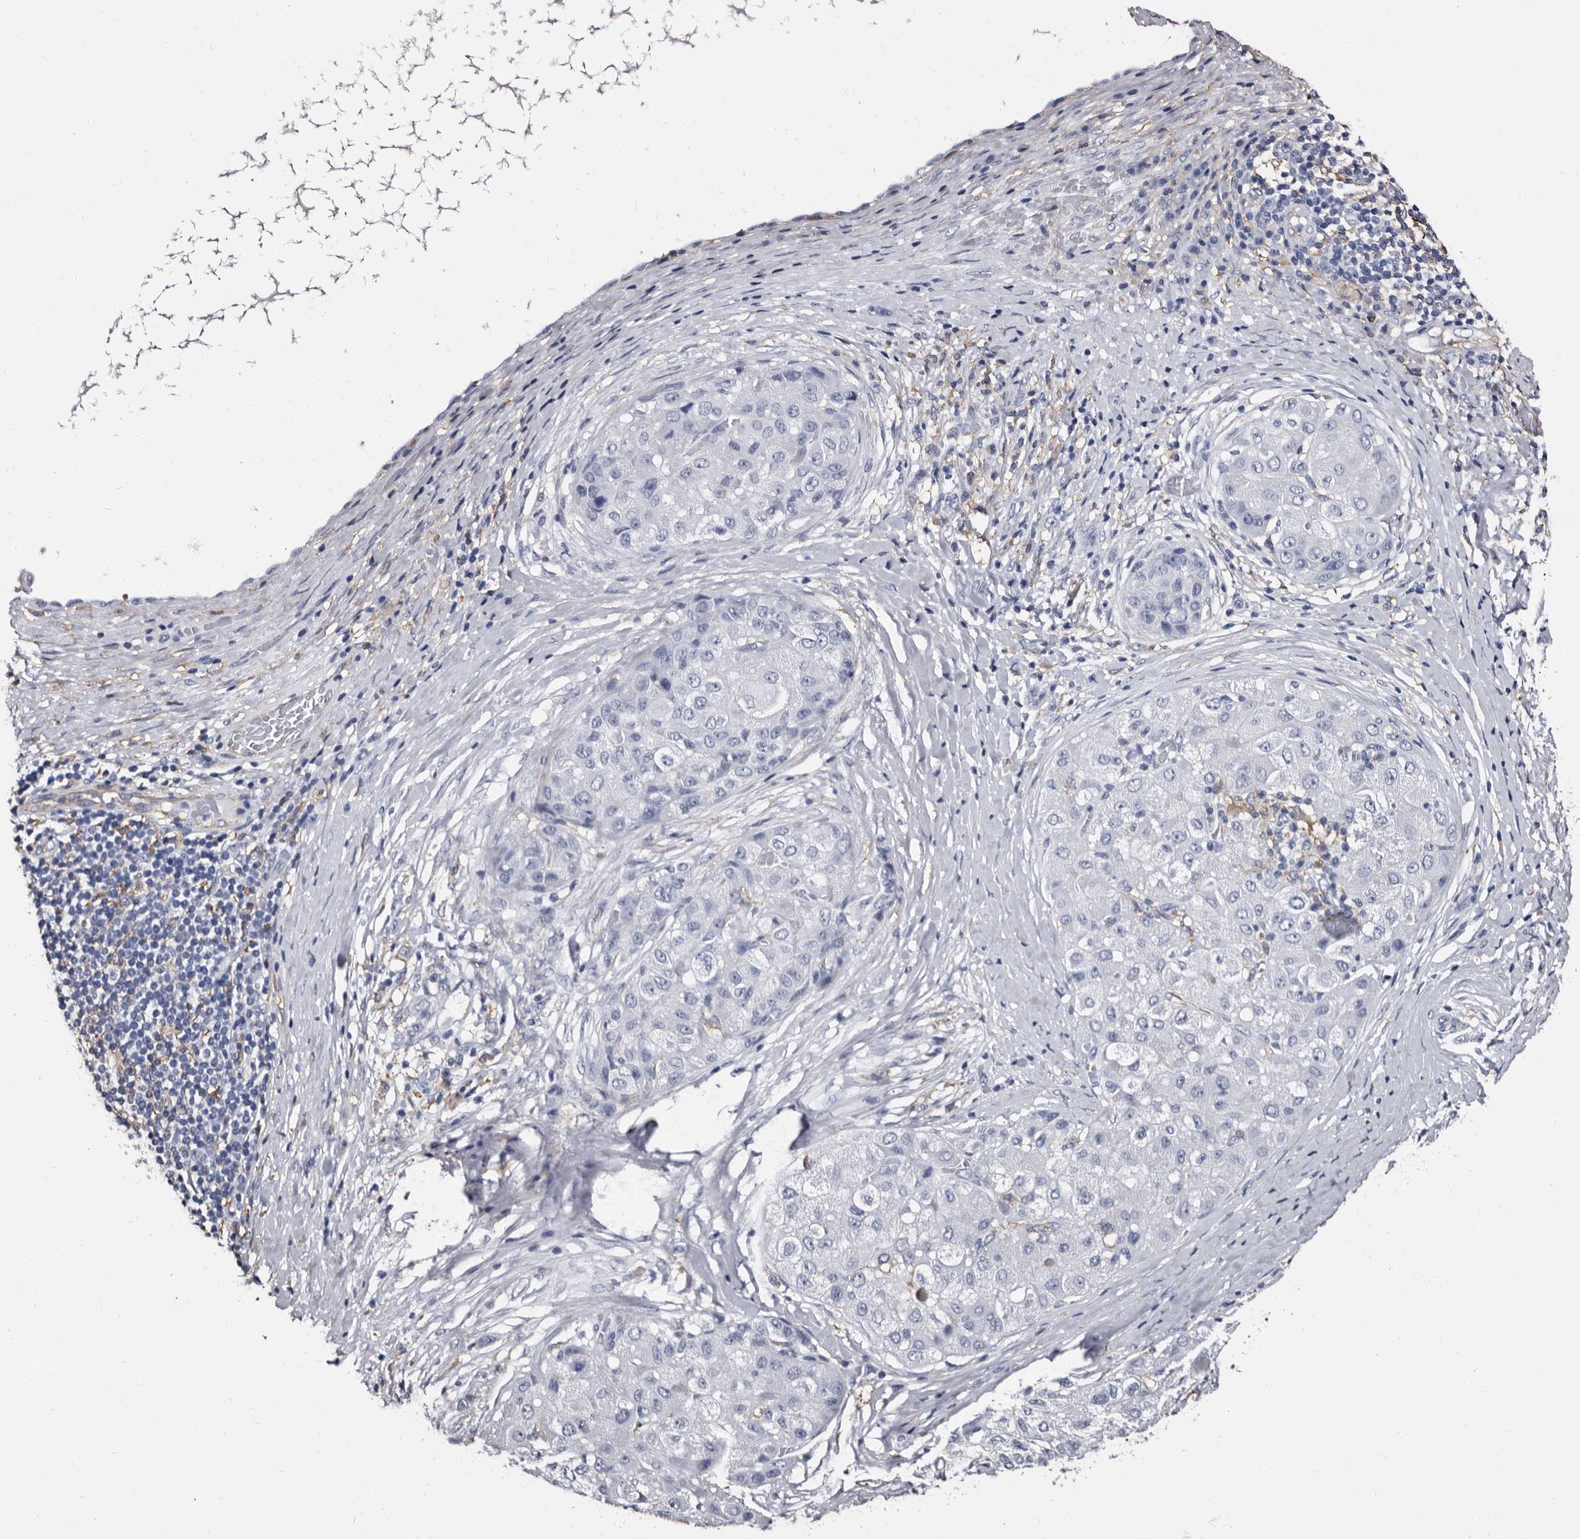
{"staining": {"intensity": "negative", "quantity": "none", "location": "none"}, "tissue": "liver cancer", "cell_type": "Tumor cells", "image_type": "cancer", "snomed": [{"axis": "morphology", "description": "Carcinoma, Hepatocellular, NOS"}, {"axis": "topography", "description": "Liver"}], "caption": "Tumor cells are negative for brown protein staining in liver hepatocellular carcinoma.", "gene": "EPB41L3", "patient": {"sex": "male", "age": 80}}